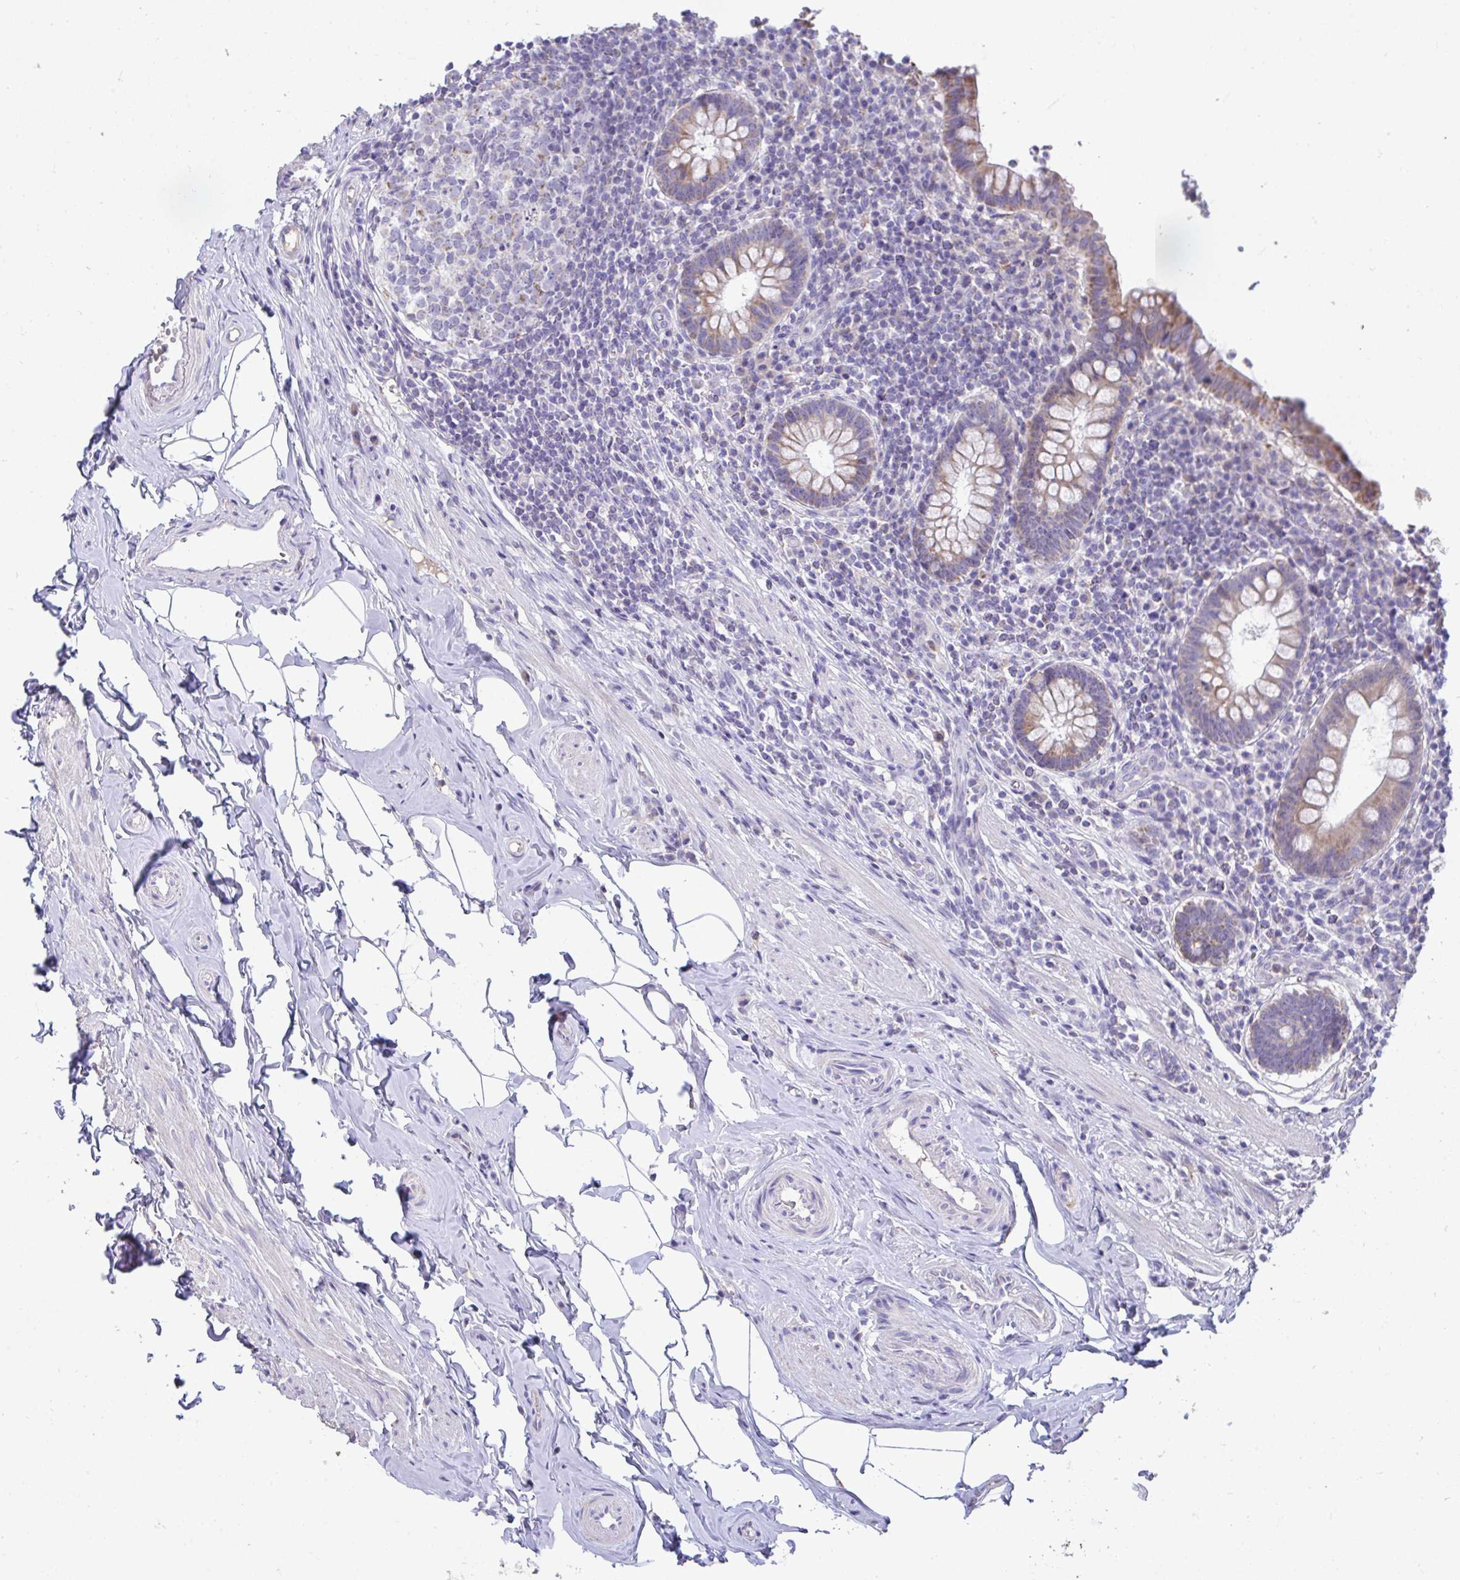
{"staining": {"intensity": "weak", "quantity": "25%-75%", "location": "cytoplasmic/membranous"}, "tissue": "appendix", "cell_type": "Glandular cells", "image_type": "normal", "snomed": [{"axis": "morphology", "description": "Normal tissue, NOS"}, {"axis": "topography", "description": "Appendix"}], "caption": "Protein staining by IHC shows weak cytoplasmic/membranous staining in about 25%-75% of glandular cells in unremarkable appendix.", "gene": "COA5", "patient": {"sex": "female", "age": 56}}